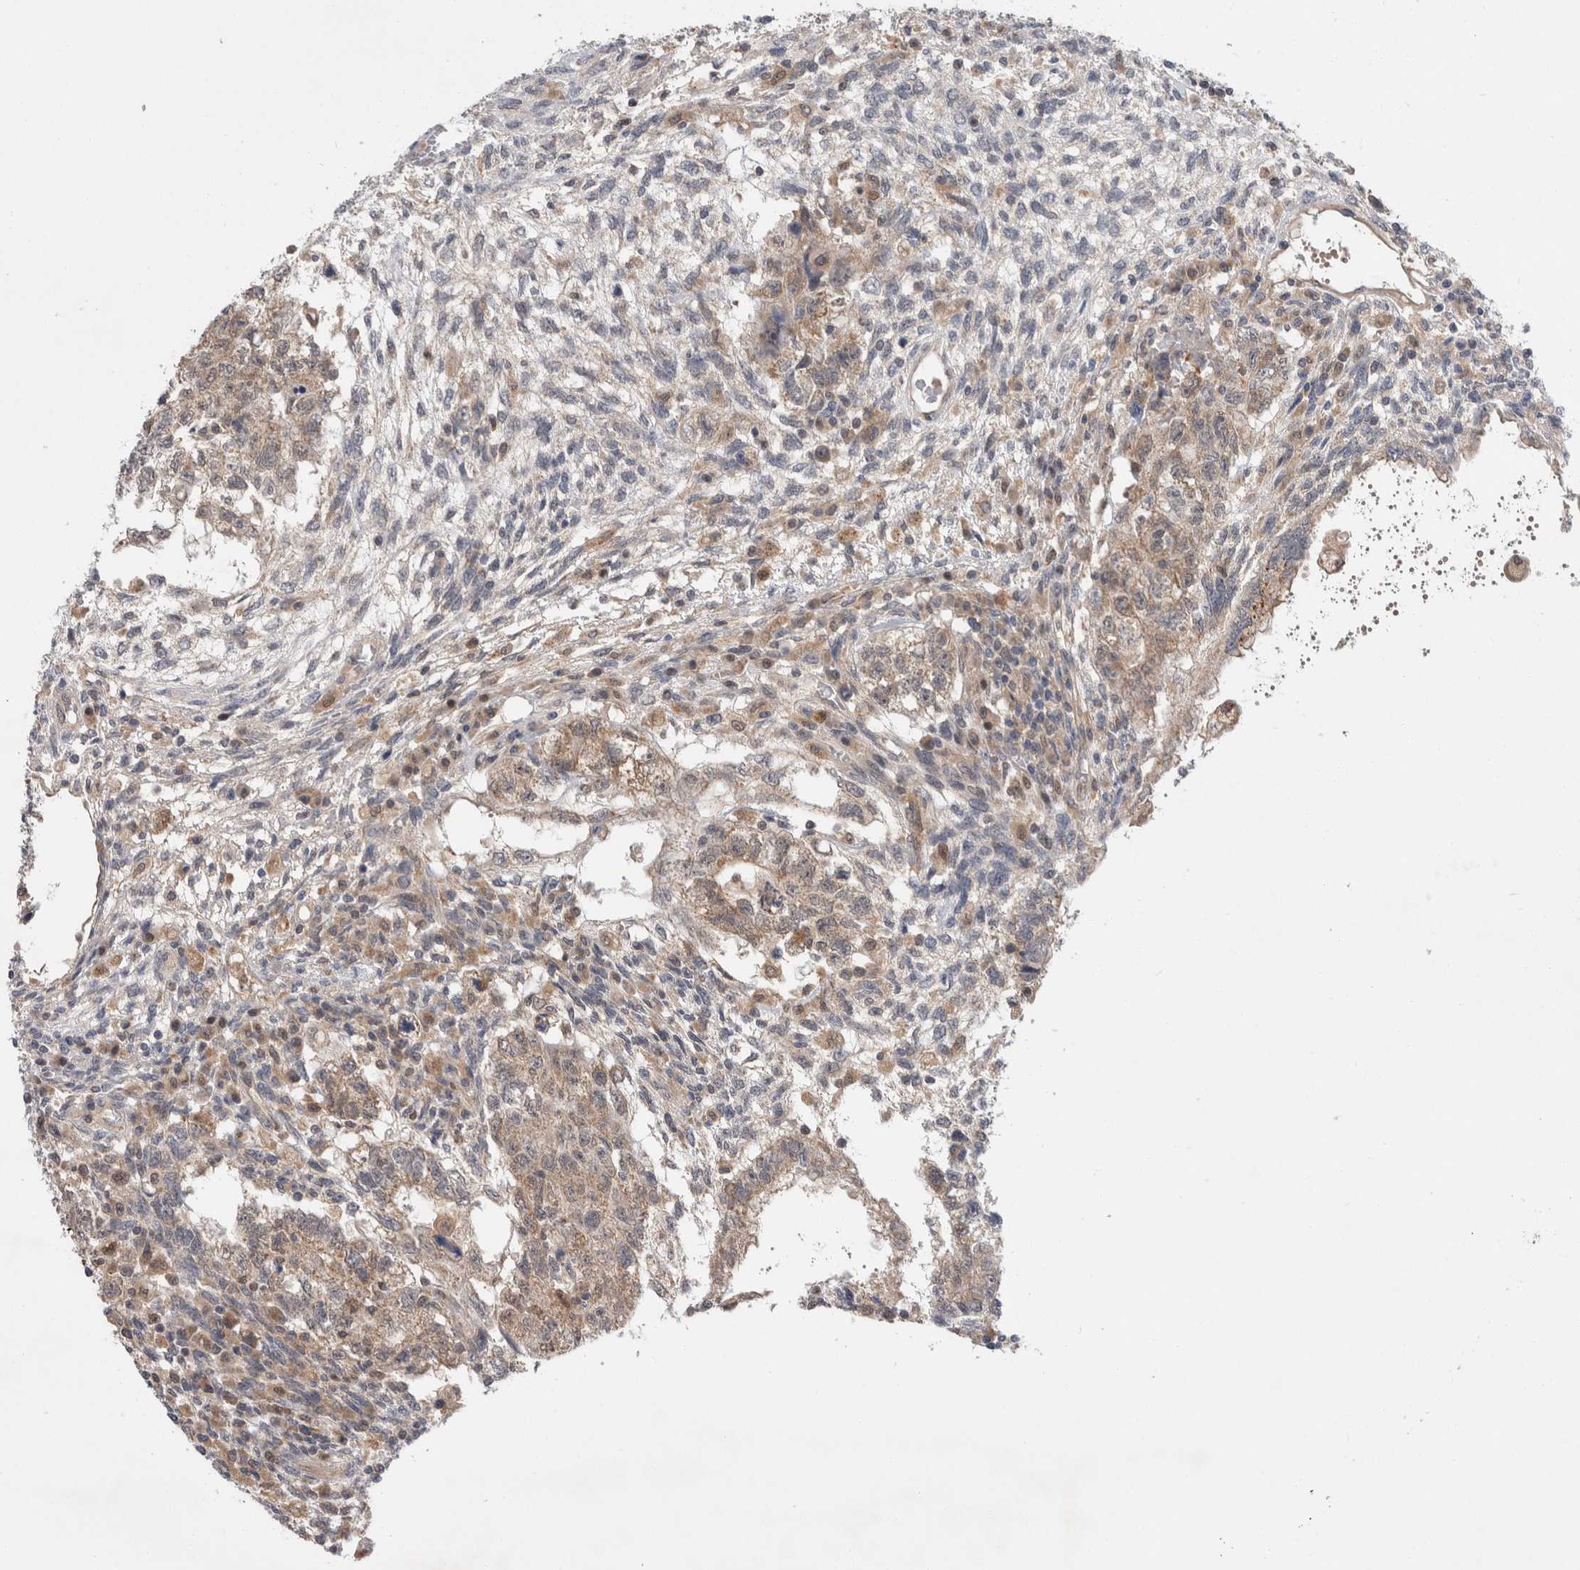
{"staining": {"intensity": "weak", "quantity": ">75%", "location": "cytoplasmic/membranous"}, "tissue": "testis cancer", "cell_type": "Tumor cells", "image_type": "cancer", "snomed": [{"axis": "morphology", "description": "Normal tissue, NOS"}, {"axis": "morphology", "description": "Carcinoma, Embryonal, NOS"}, {"axis": "topography", "description": "Testis"}], "caption": "Testis cancer stained for a protein reveals weak cytoplasmic/membranous positivity in tumor cells.", "gene": "MRPL37", "patient": {"sex": "male", "age": 36}}